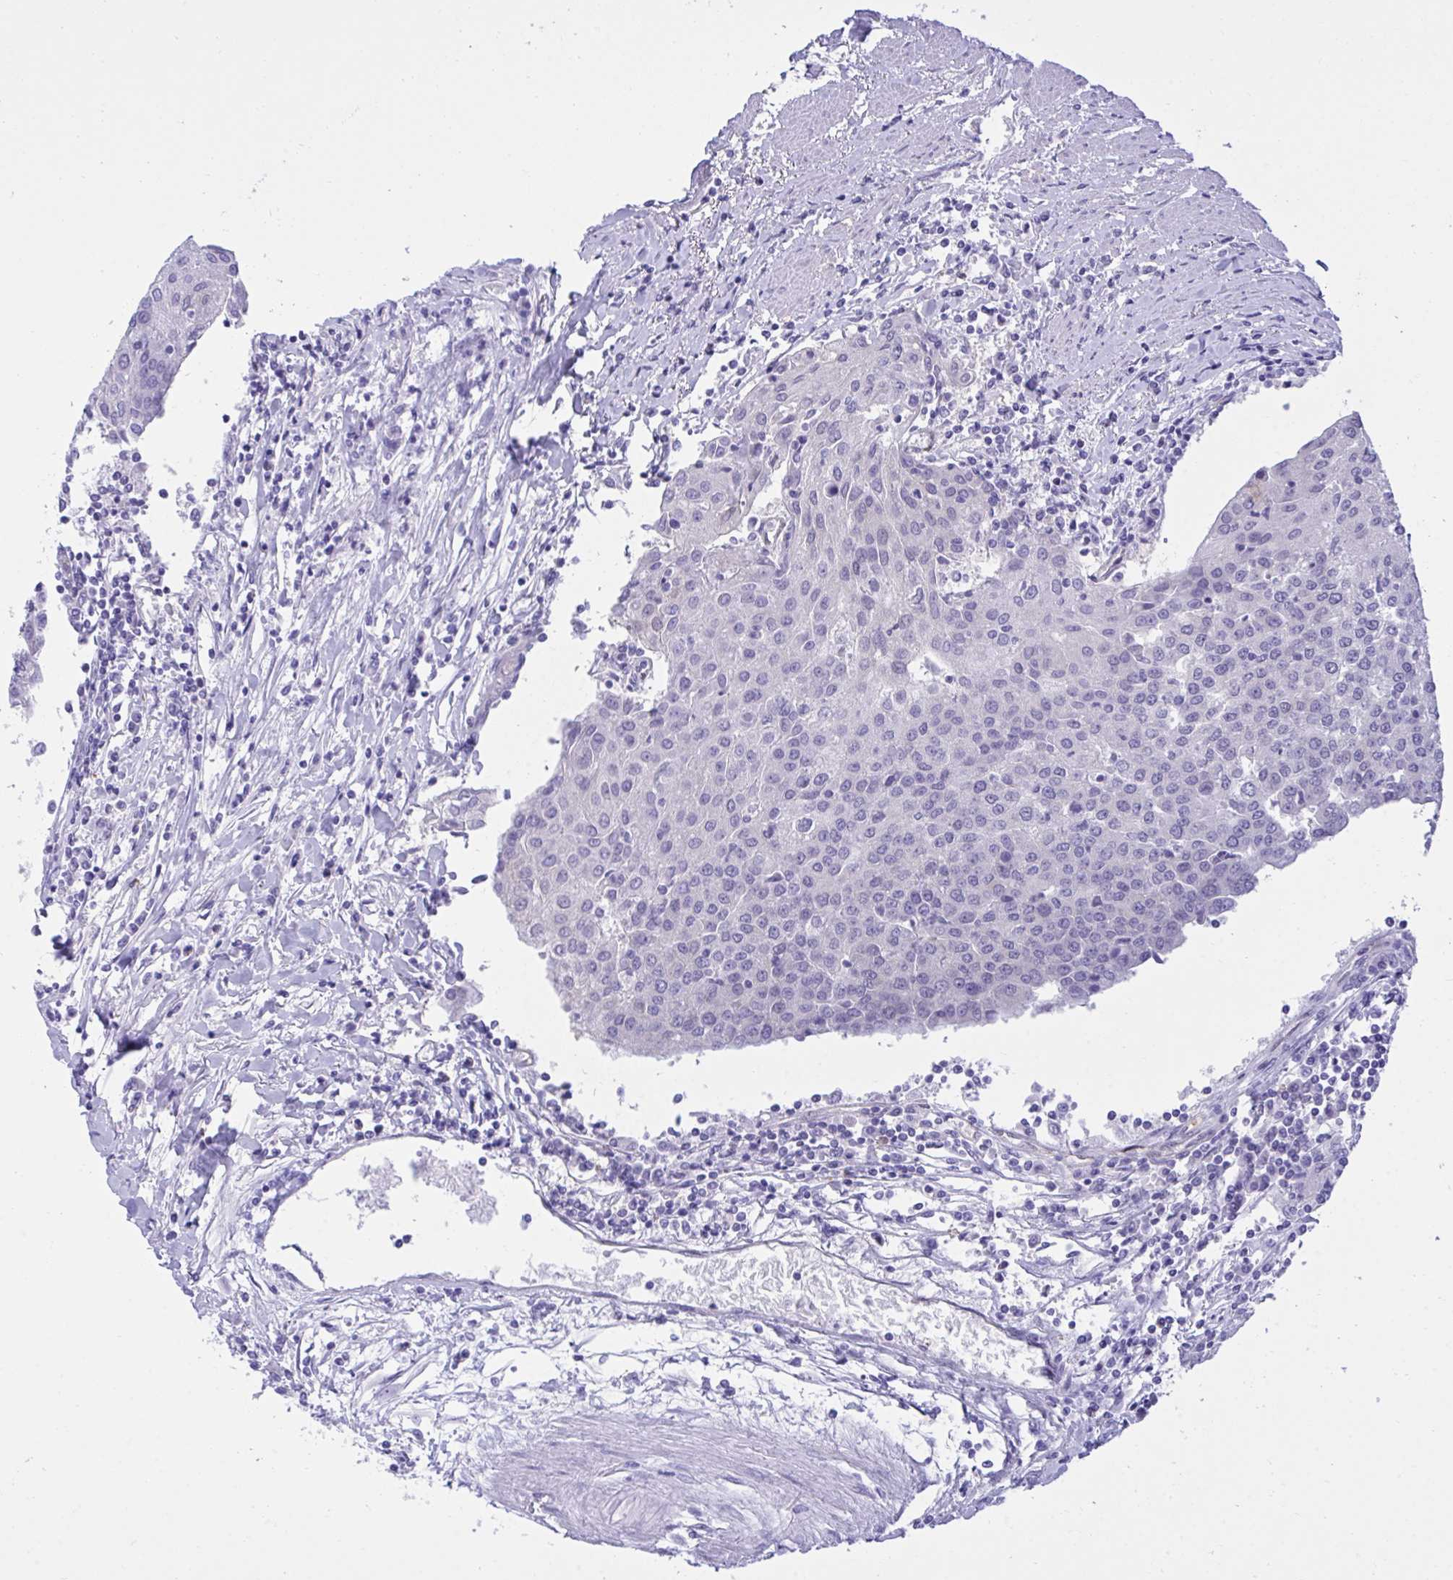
{"staining": {"intensity": "negative", "quantity": "none", "location": "none"}, "tissue": "urothelial cancer", "cell_type": "Tumor cells", "image_type": "cancer", "snomed": [{"axis": "morphology", "description": "Urothelial carcinoma, High grade"}, {"axis": "topography", "description": "Urinary bladder"}], "caption": "This is an immunohistochemistry photomicrograph of urothelial carcinoma (high-grade). There is no positivity in tumor cells.", "gene": "PGM2L1", "patient": {"sex": "female", "age": 85}}